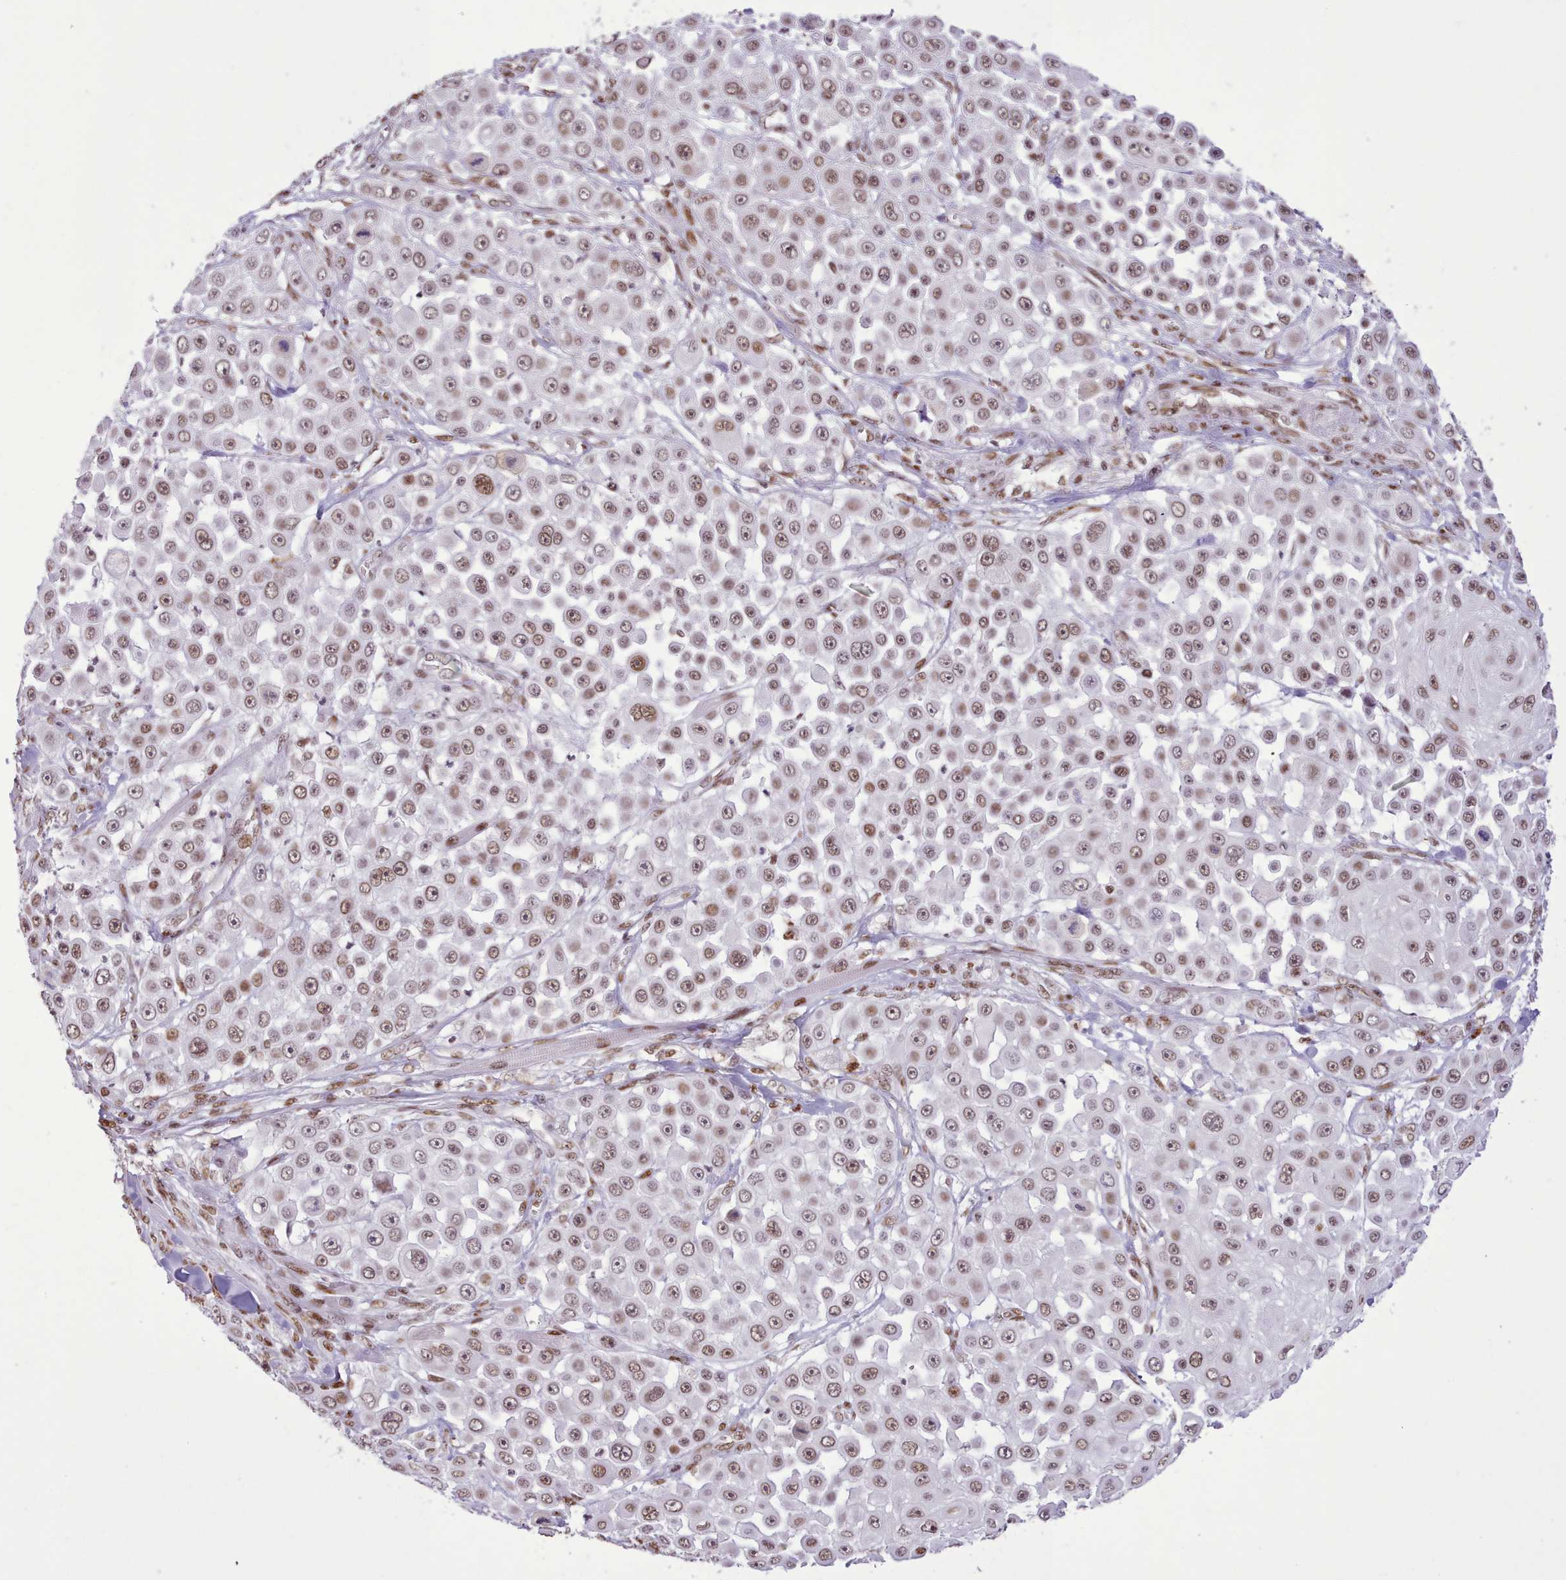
{"staining": {"intensity": "moderate", "quantity": ">75%", "location": "nuclear"}, "tissue": "skin cancer", "cell_type": "Tumor cells", "image_type": "cancer", "snomed": [{"axis": "morphology", "description": "Squamous cell carcinoma, NOS"}, {"axis": "topography", "description": "Skin"}], "caption": "Immunohistochemistry (IHC) of skin cancer demonstrates medium levels of moderate nuclear staining in about >75% of tumor cells.", "gene": "TAF15", "patient": {"sex": "male", "age": 67}}